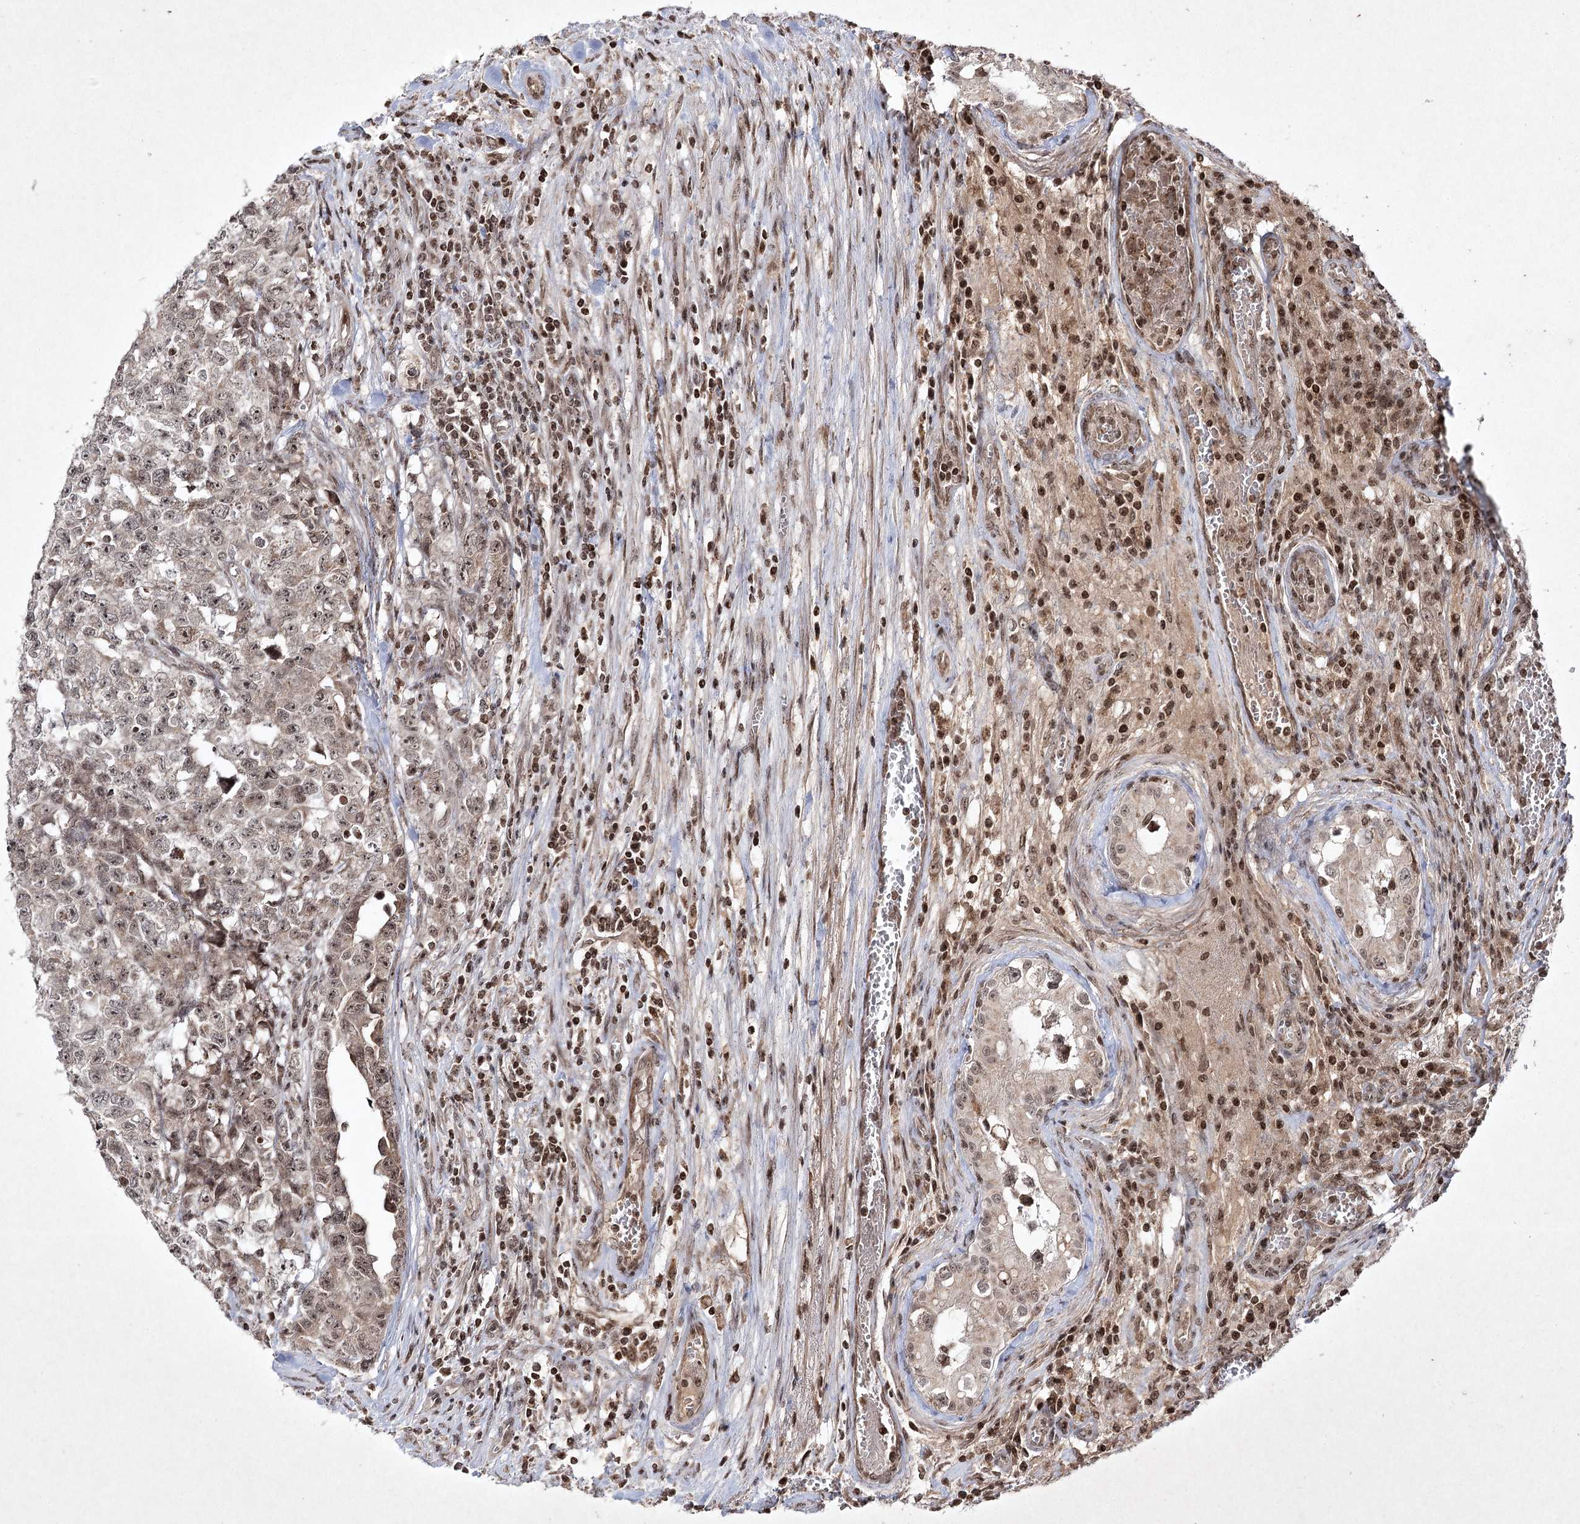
{"staining": {"intensity": "weak", "quantity": ">75%", "location": "nuclear"}, "tissue": "testis cancer", "cell_type": "Tumor cells", "image_type": "cancer", "snomed": [{"axis": "morphology", "description": "Carcinoma, Embryonal, NOS"}, {"axis": "topography", "description": "Testis"}], "caption": "High-power microscopy captured an immunohistochemistry image of testis cancer, revealing weak nuclear staining in about >75% of tumor cells.", "gene": "CARM1", "patient": {"sex": "male", "age": 28}}